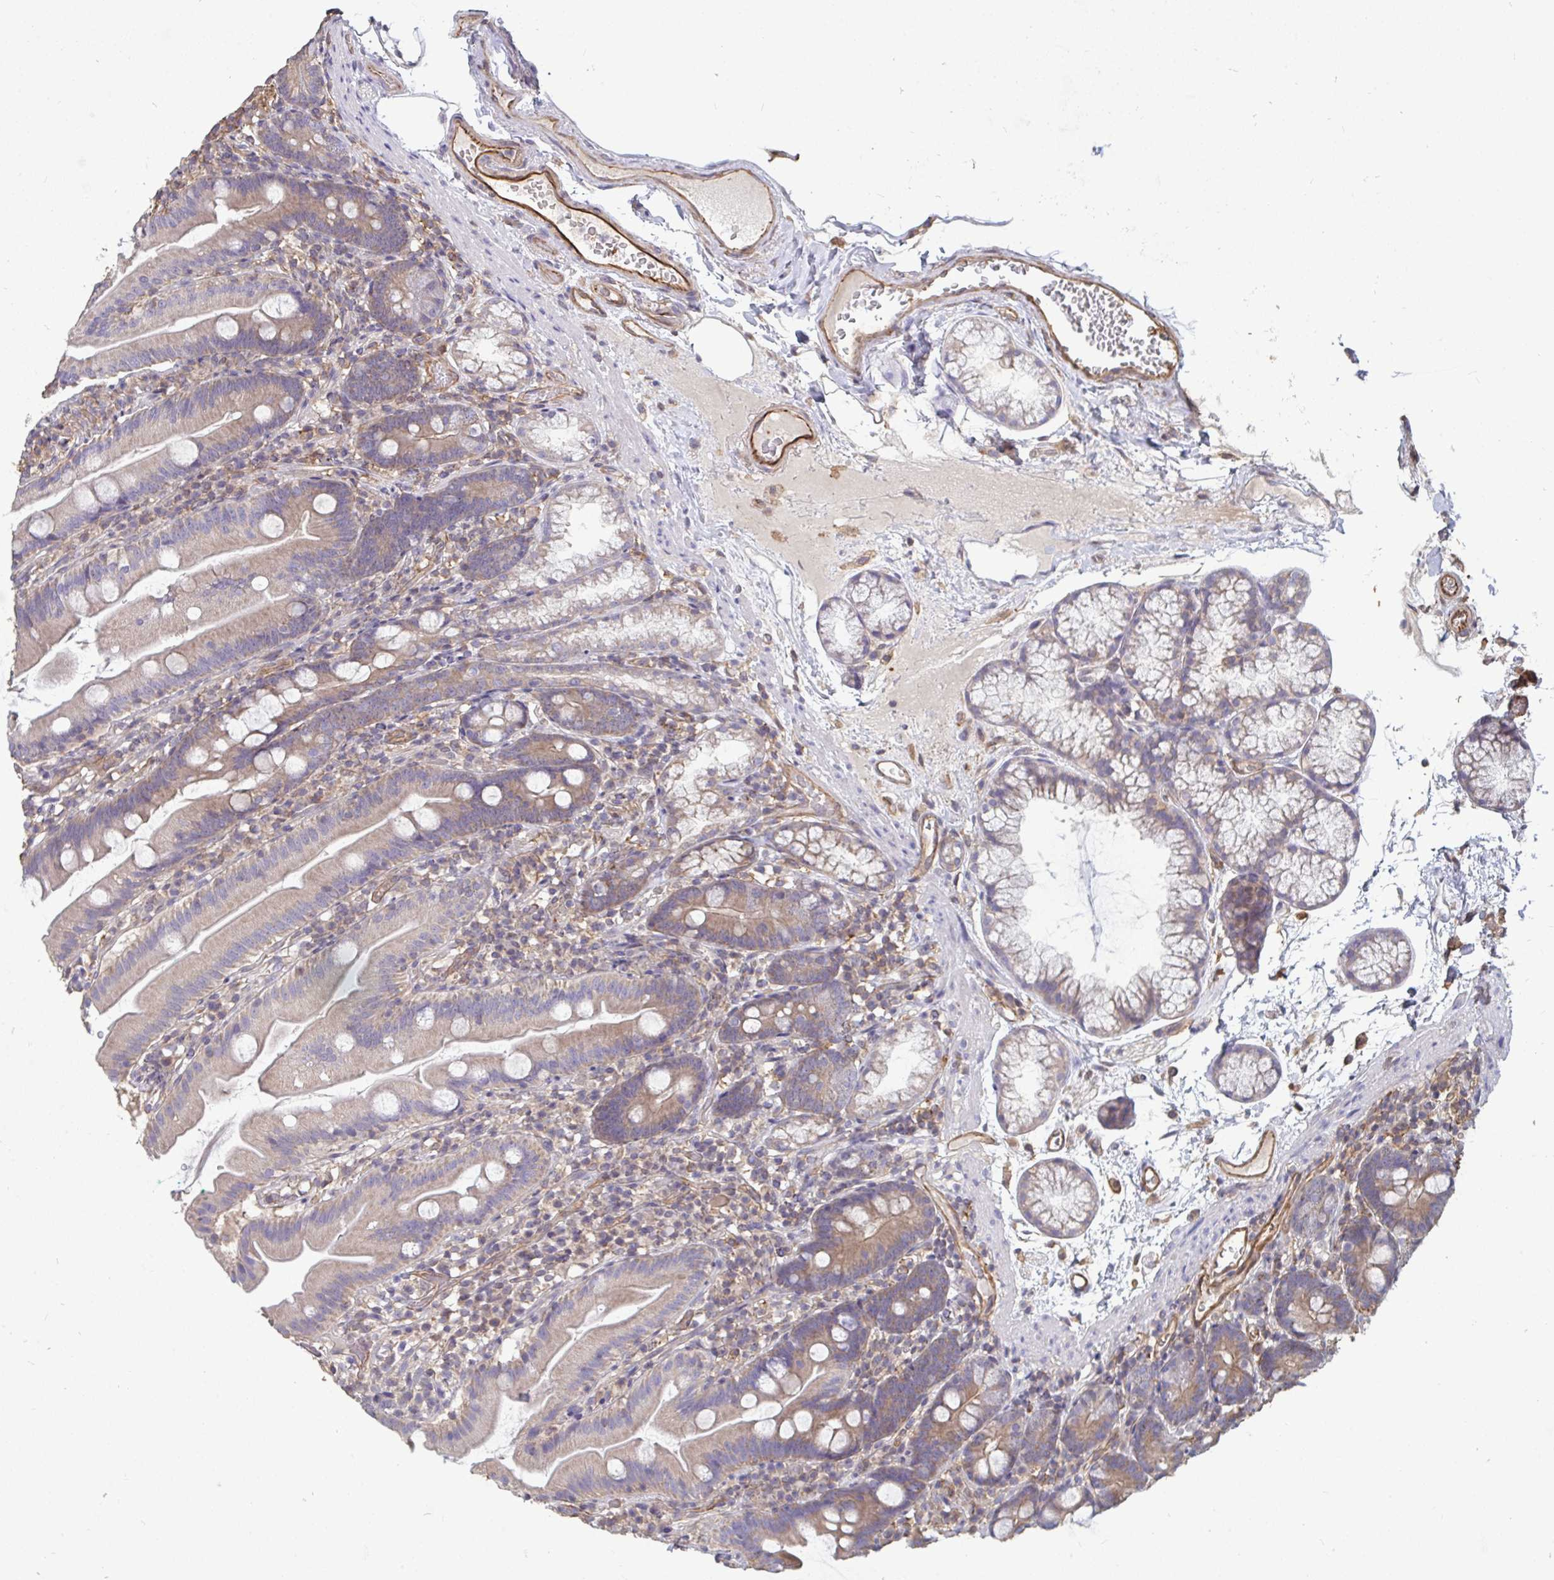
{"staining": {"intensity": "weak", "quantity": "<25%", "location": "cytoplasmic/membranous"}, "tissue": "duodenum", "cell_type": "Glandular cells", "image_type": "normal", "snomed": [{"axis": "morphology", "description": "Normal tissue, NOS"}, {"axis": "topography", "description": "Duodenum"}], "caption": "The photomicrograph reveals no significant staining in glandular cells of duodenum.", "gene": "ISCU", "patient": {"sex": "female", "age": 67}}